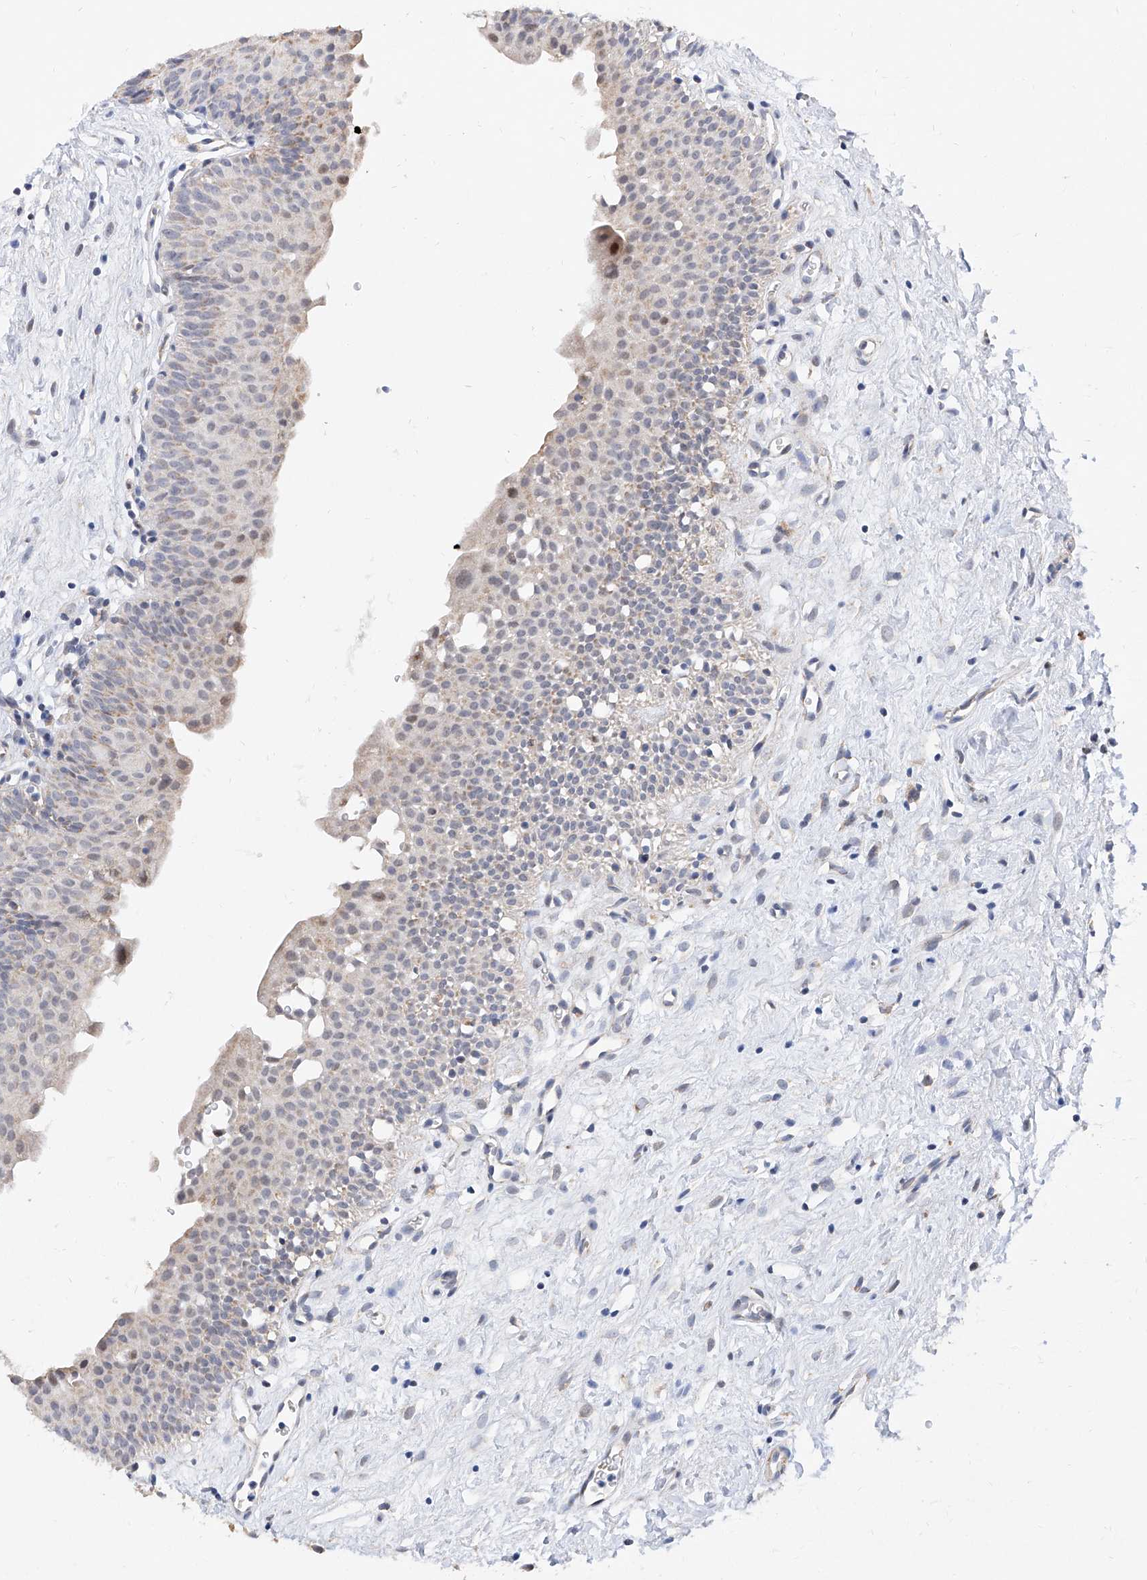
{"staining": {"intensity": "moderate", "quantity": "<25%", "location": "cytoplasmic/membranous"}, "tissue": "urinary bladder", "cell_type": "Urothelial cells", "image_type": "normal", "snomed": [{"axis": "morphology", "description": "Normal tissue, NOS"}, {"axis": "topography", "description": "Urinary bladder"}], "caption": "Immunohistochemical staining of unremarkable urinary bladder displays moderate cytoplasmic/membranous protein expression in approximately <25% of urothelial cells. (DAB = brown stain, brightfield microscopy at high magnification).", "gene": "BPTF", "patient": {"sex": "male", "age": 51}}